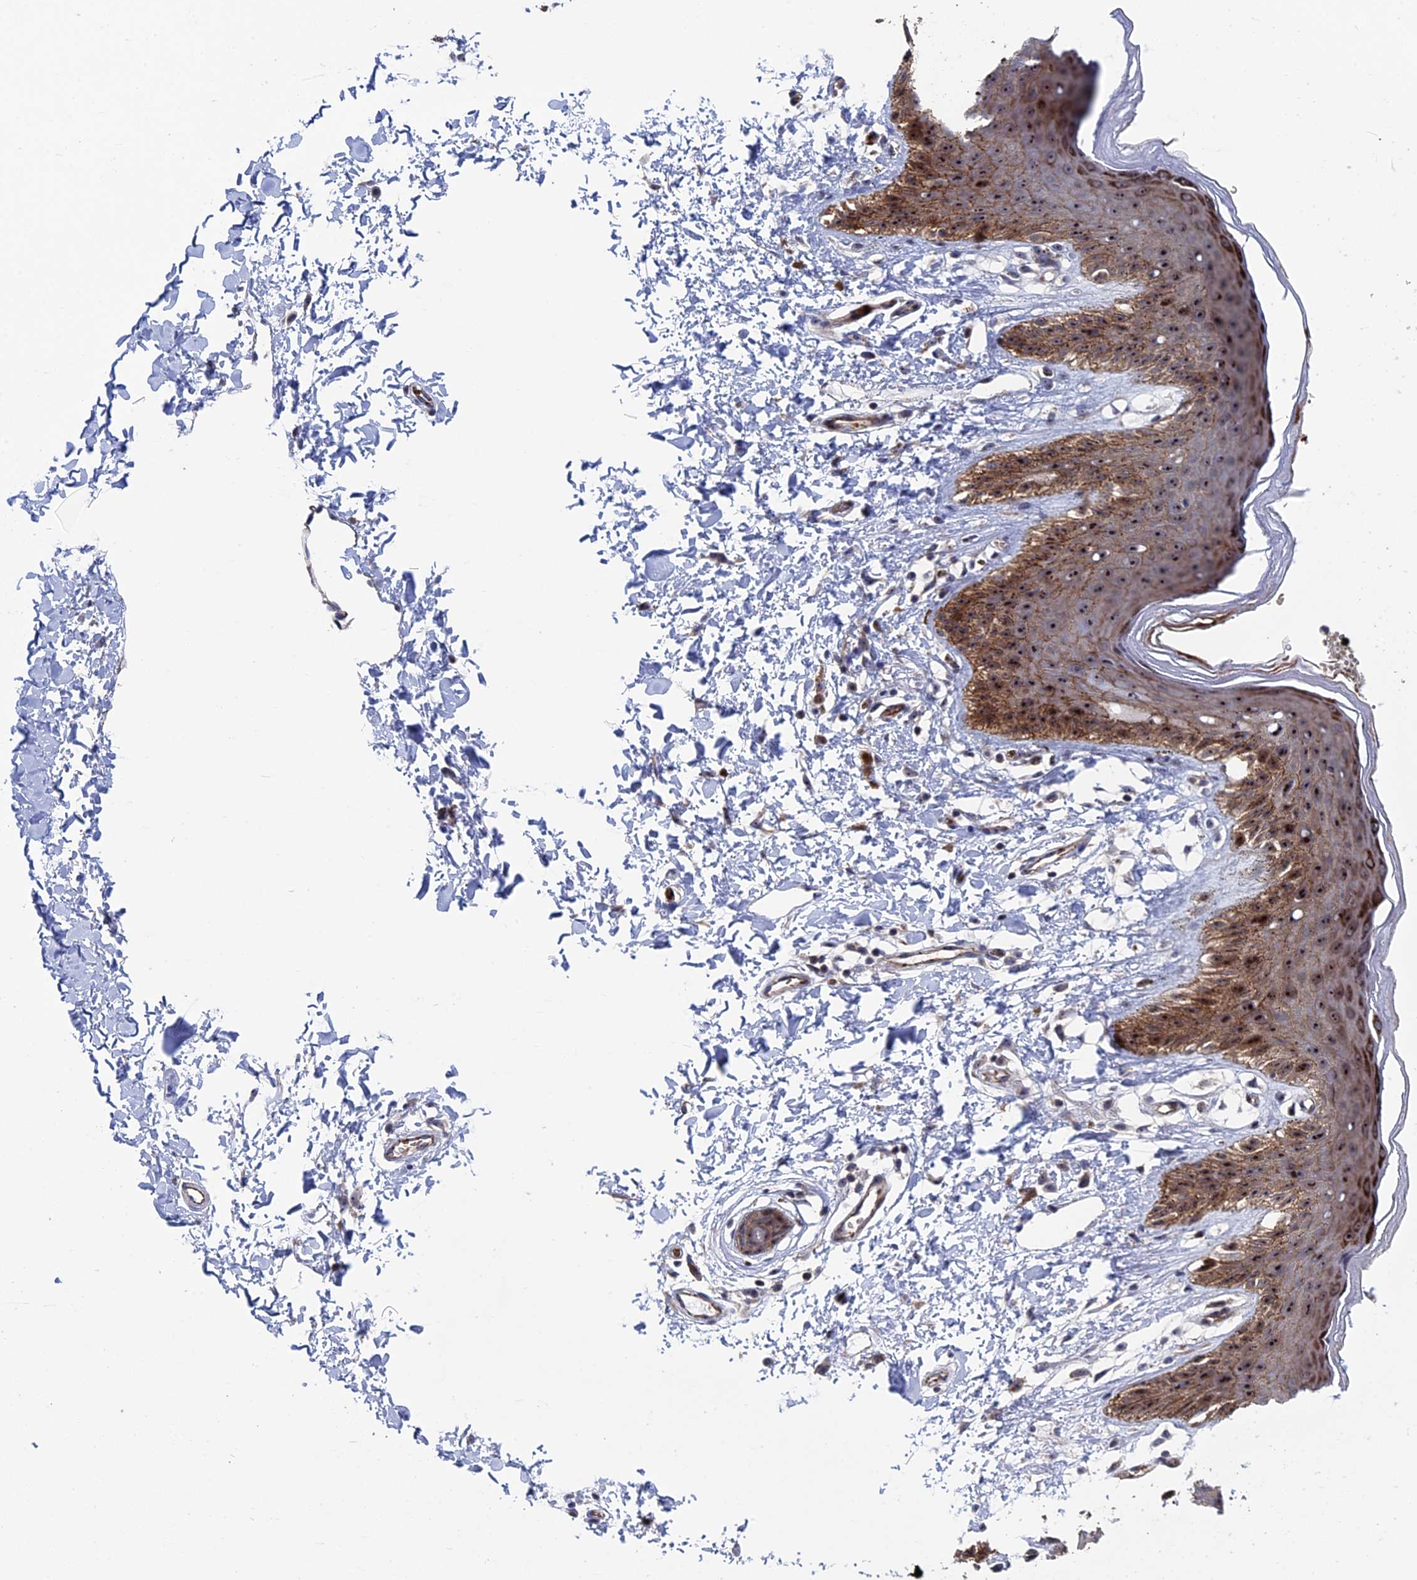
{"staining": {"intensity": "moderate", "quantity": ">75%", "location": "cytoplasmic/membranous,nuclear"}, "tissue": "skin", "cell_type": "Epidermal cells", "image_type": "normal", "snomed": [{"axis": "morphology", "description": "Normal tissue, NOS"}, {"axis": "topography", "description": "Anal"}], "caption": "Immunohistochemical staining of normal skin shows medium levels of moderate cytoplasmic/membranous,nuclear positivity in approximately >75% of epidermal cells. (DAB (3,3'-diaminobenzidine) IHC with brightfield microscopy, high magnification).", "gene": "EXOSC9", "patient": {"sex": "male", "age": 44}}